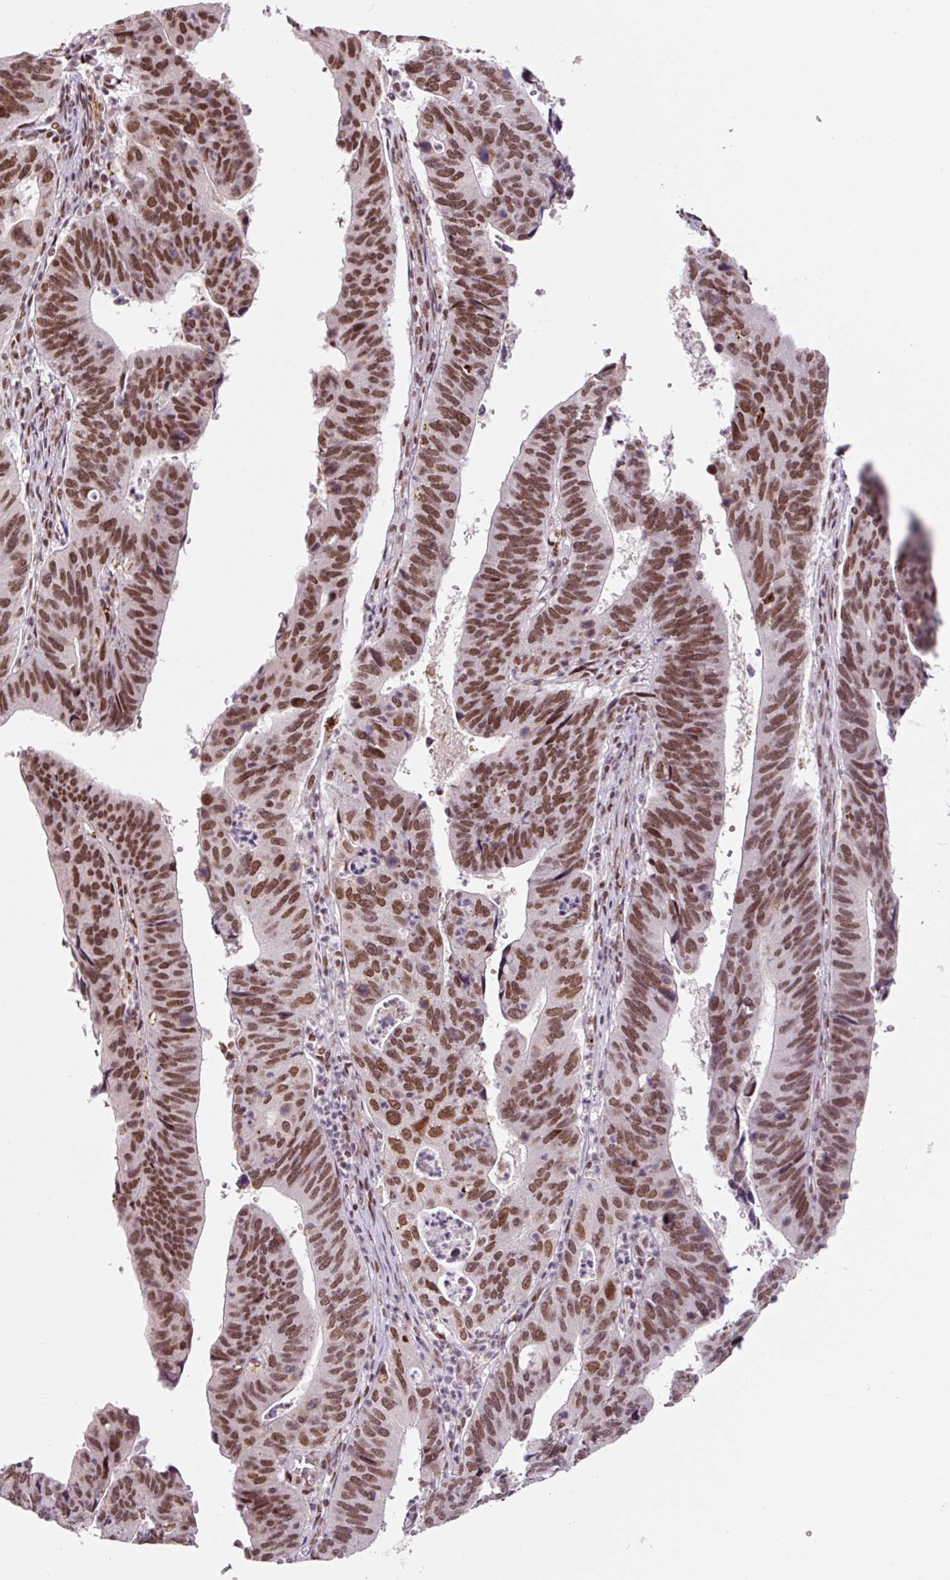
{"staining": {"intensity": "strong", "quantity": ">75%", "location": "nuclear"}, "tissue": "stomach cancer", "cell_type": "Tumor cells", "image_type": "cancer", "snomed": [{"axis": "morphology", "description": "Adenocarcinoma, NOS"}, {"axis": "topography", "description": "Stomach"}], "caption": "The photomicrograph displays staining of adenocarcinoma (stomach), revealing strong nuclear protein staining (brown color) within tumor cells.", "gene": "CCNL2", "patient": {"sex": "male", "age": 59}}